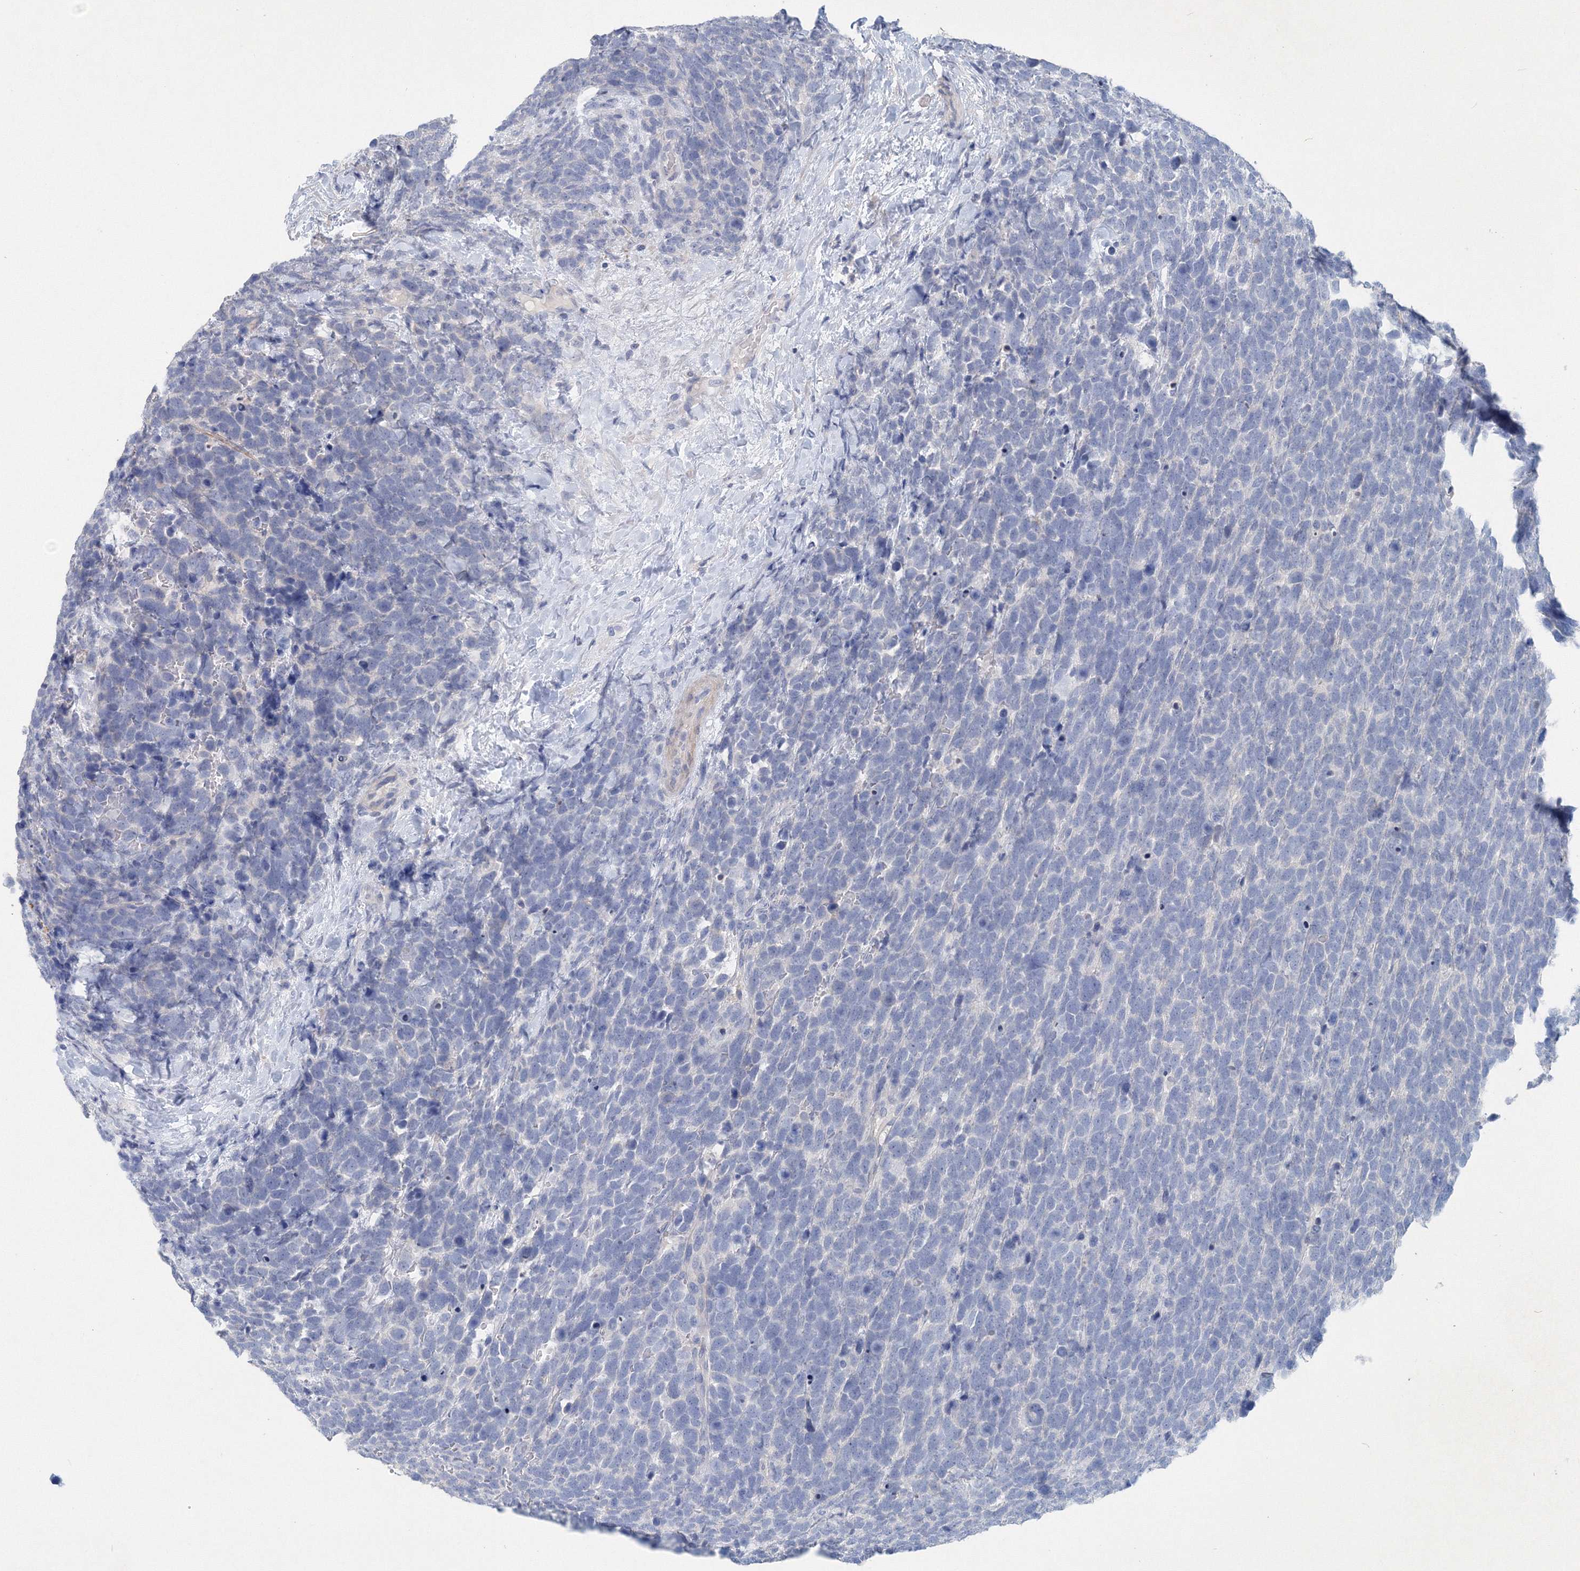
{"staining": {"intensity": "negative", "quantity": "none", "location": "none"}, "tissue": "urothelial cancer", "cell_type": "Tumor cells", "image_type": "cancer", "snomed": [{"axis": "morphology", "description": "Urothelial carcinoma, High grade"}, {"axis": "topography", "description": "Urinary bladder"}], "caption": "An image of human high-grade urothelial carcinoma is negative for staining in tumor cells. (DAB IHC visualized using brightfield microscopy, high magnification).", "gene": "OSBPL6", "patient": {"sex": "female", "age": 82}}